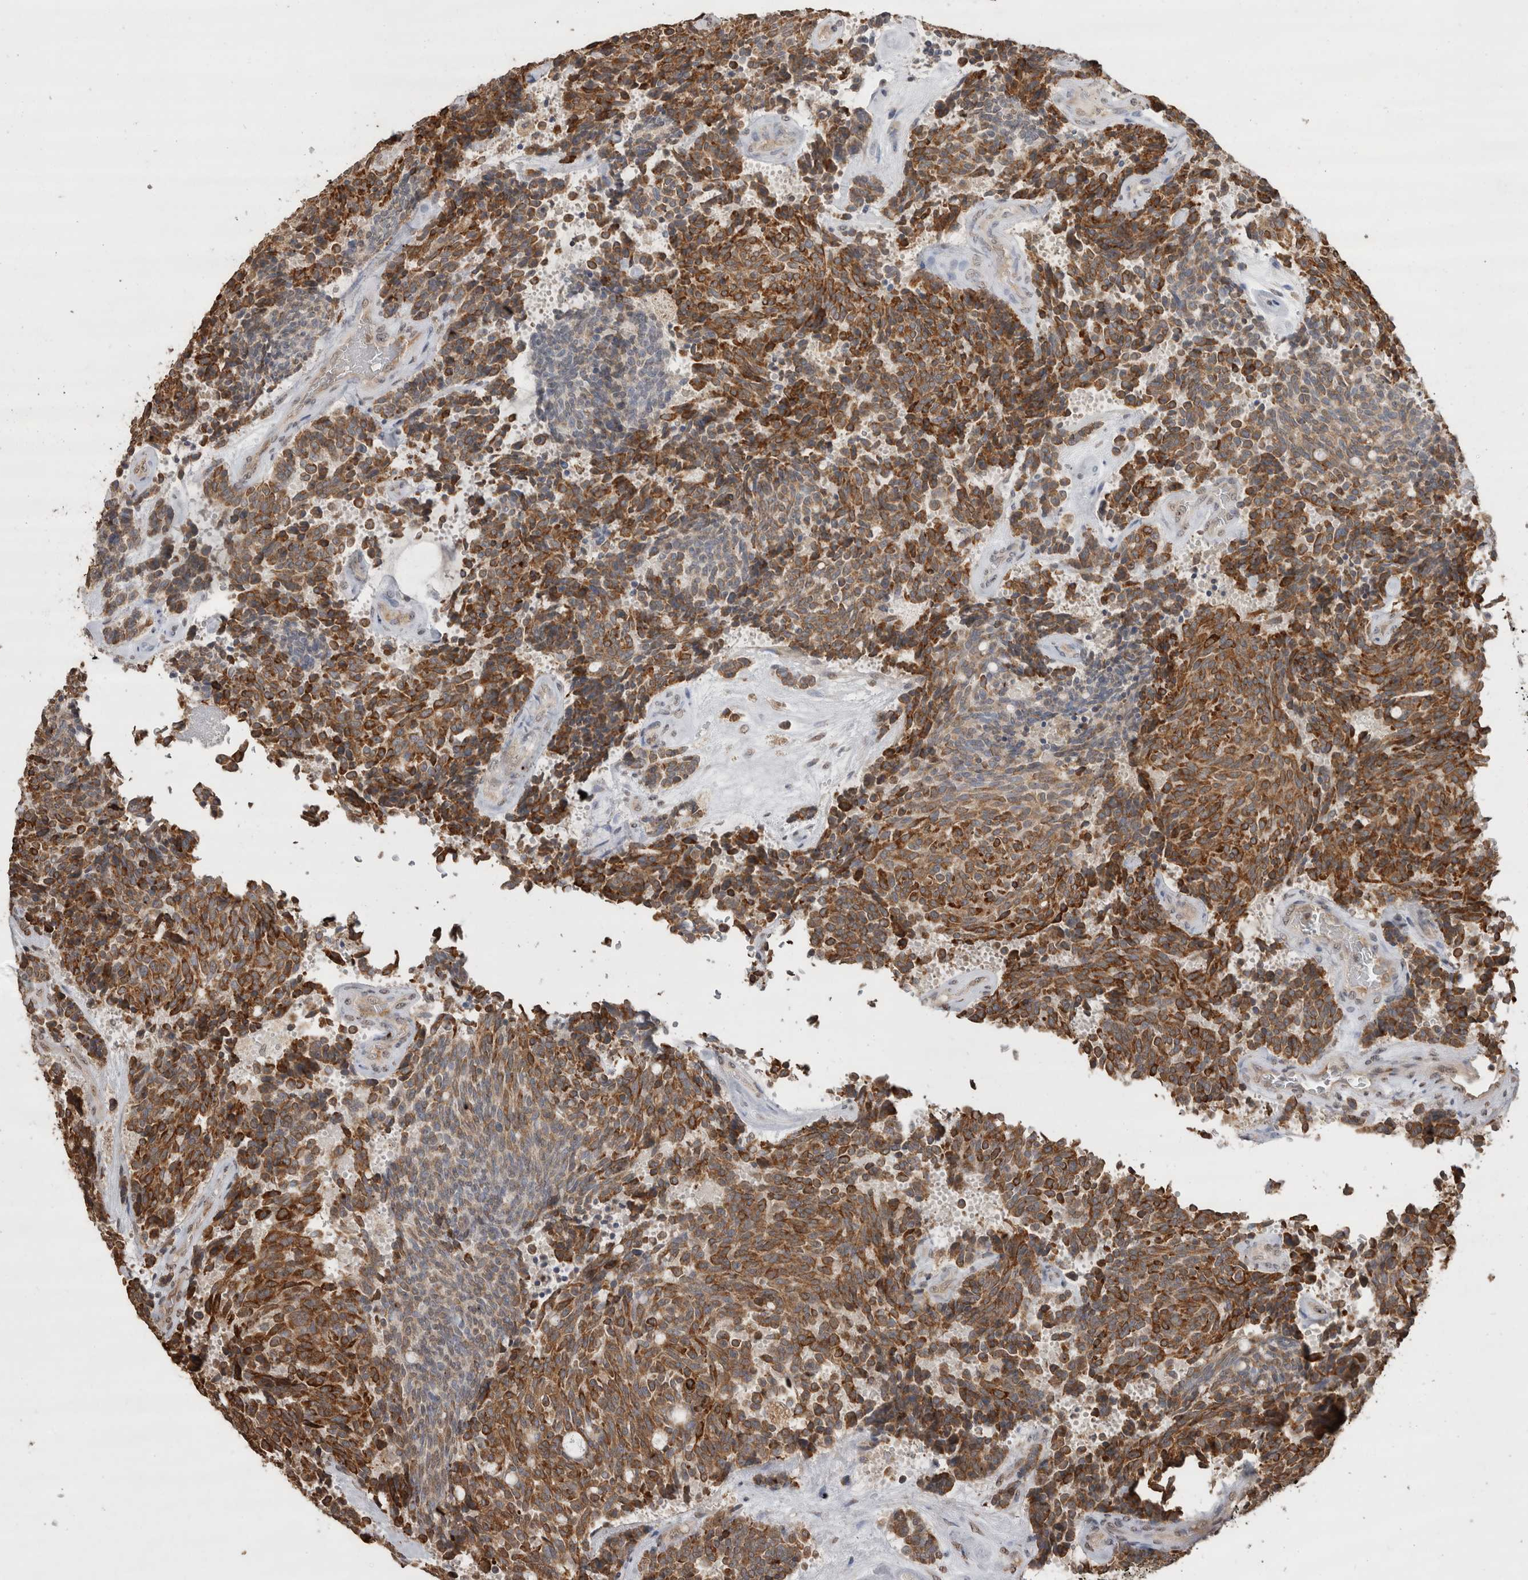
{"staining": {"intensity": "strong", "quantity": ">75%", "location": "cytoplasmic/membranous"}, "tissue": "carcinoid", "cell_type": "Tumor cells", "image_type": "cancer", "snomed": [{"axis": "morphology", "description": "Carcinoid, malignant, NOS"}, {"axis": "topography", "description": "Pancreas"}], "caption": "A histopathology image of human carcinoid (malignant) stained for a protein shows strong cytoplasmic/membranous brown staining in tumor cells.", "gene": "CRELD2", "patient": {"sex": "female", "age": 54}}